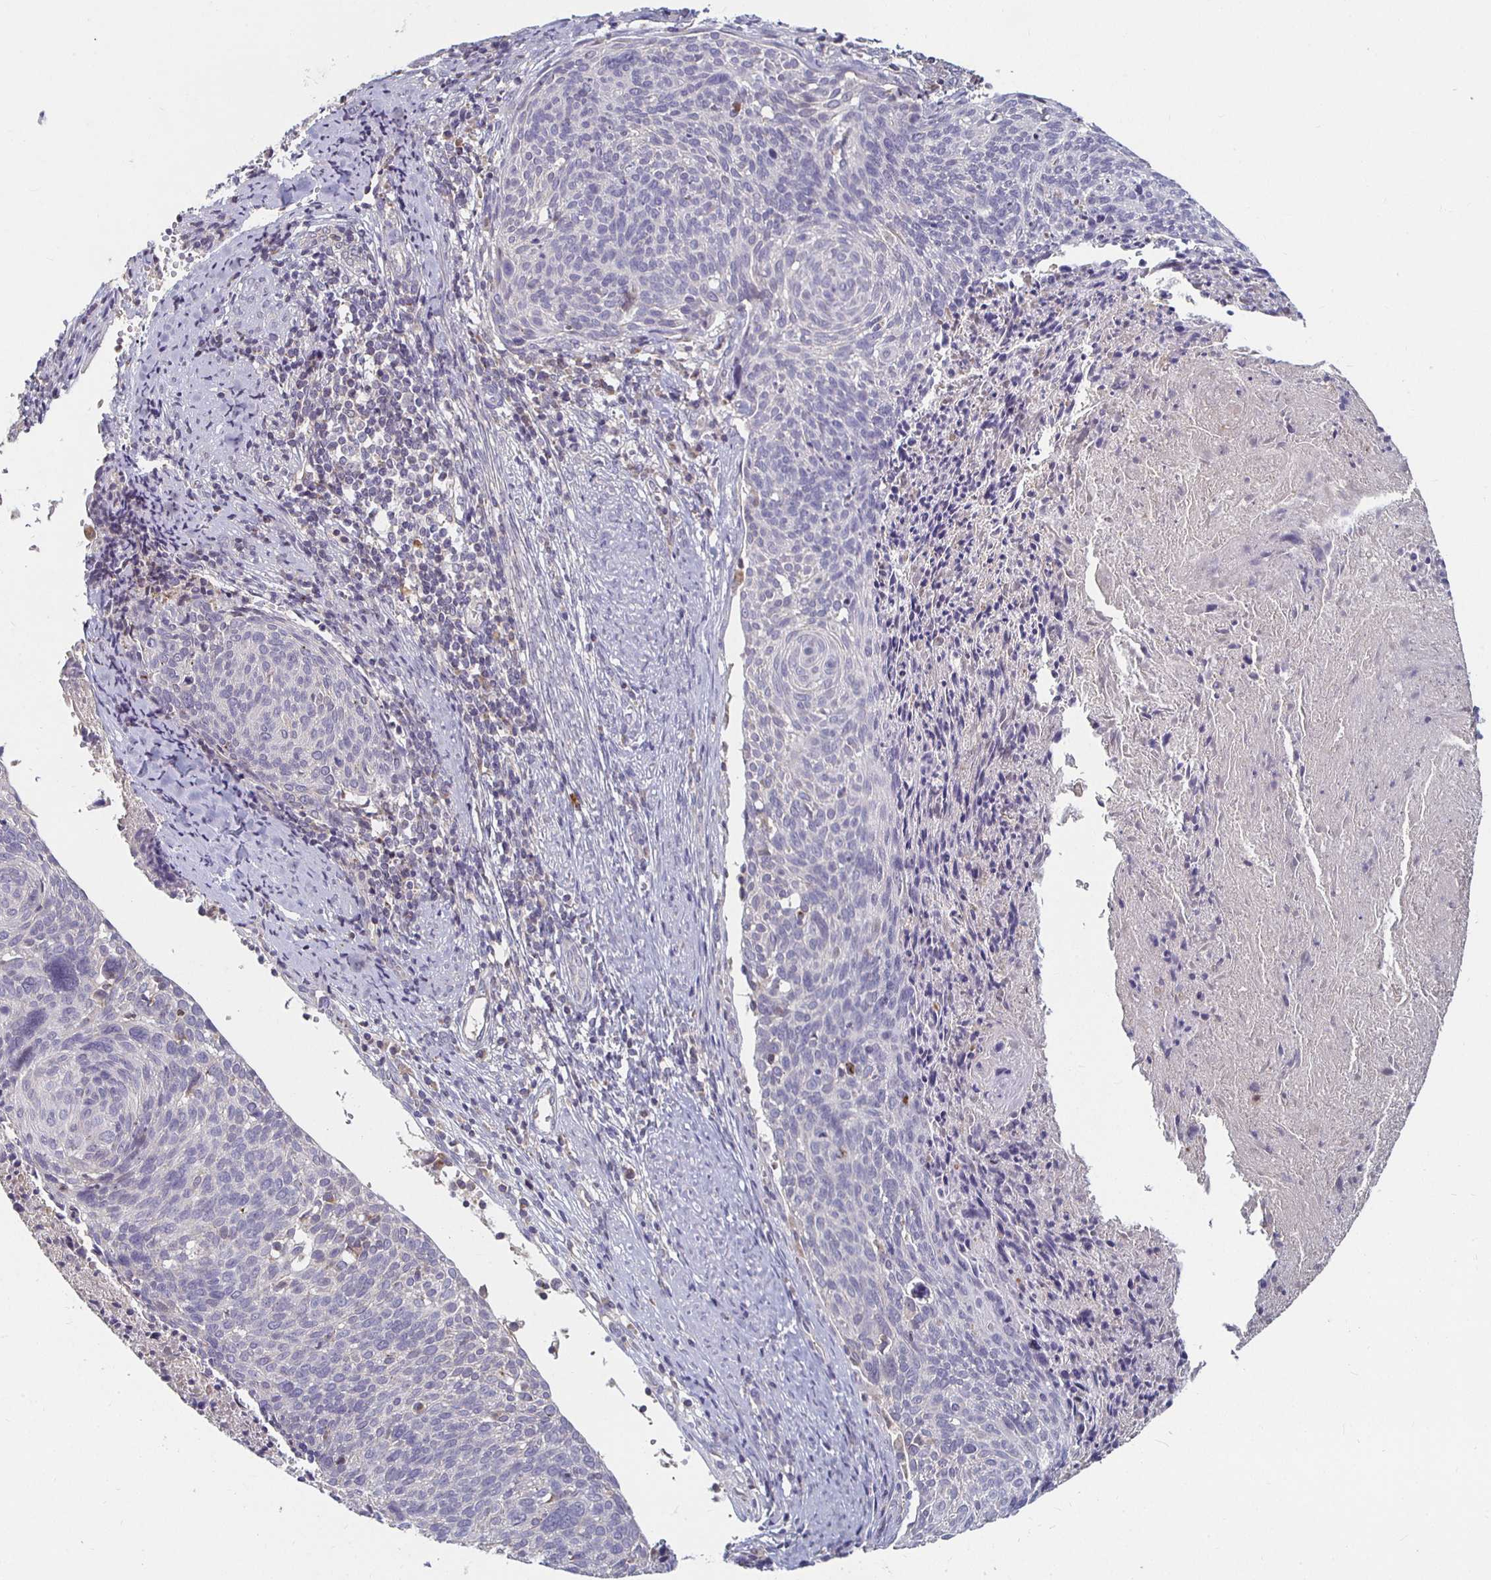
{"staining": {"intensity": "negative", "quantity": "none", "location": "none"}, "tissue": "cervical cancer", "cell_type": "Tumor cells", "image_type": "cancer", "snomed": [{"axis": "morphology", "description": "Squamous cell carcinoma, NOS"}, {"axis": "topography", "description": "Cervix"}], "caption": "The IHC image has no significant staining in tumor cells of cervical squamous cell carcinoma tissue.", "gene": "RNF144B", "patient": {"sex": "female", "age": 49}}